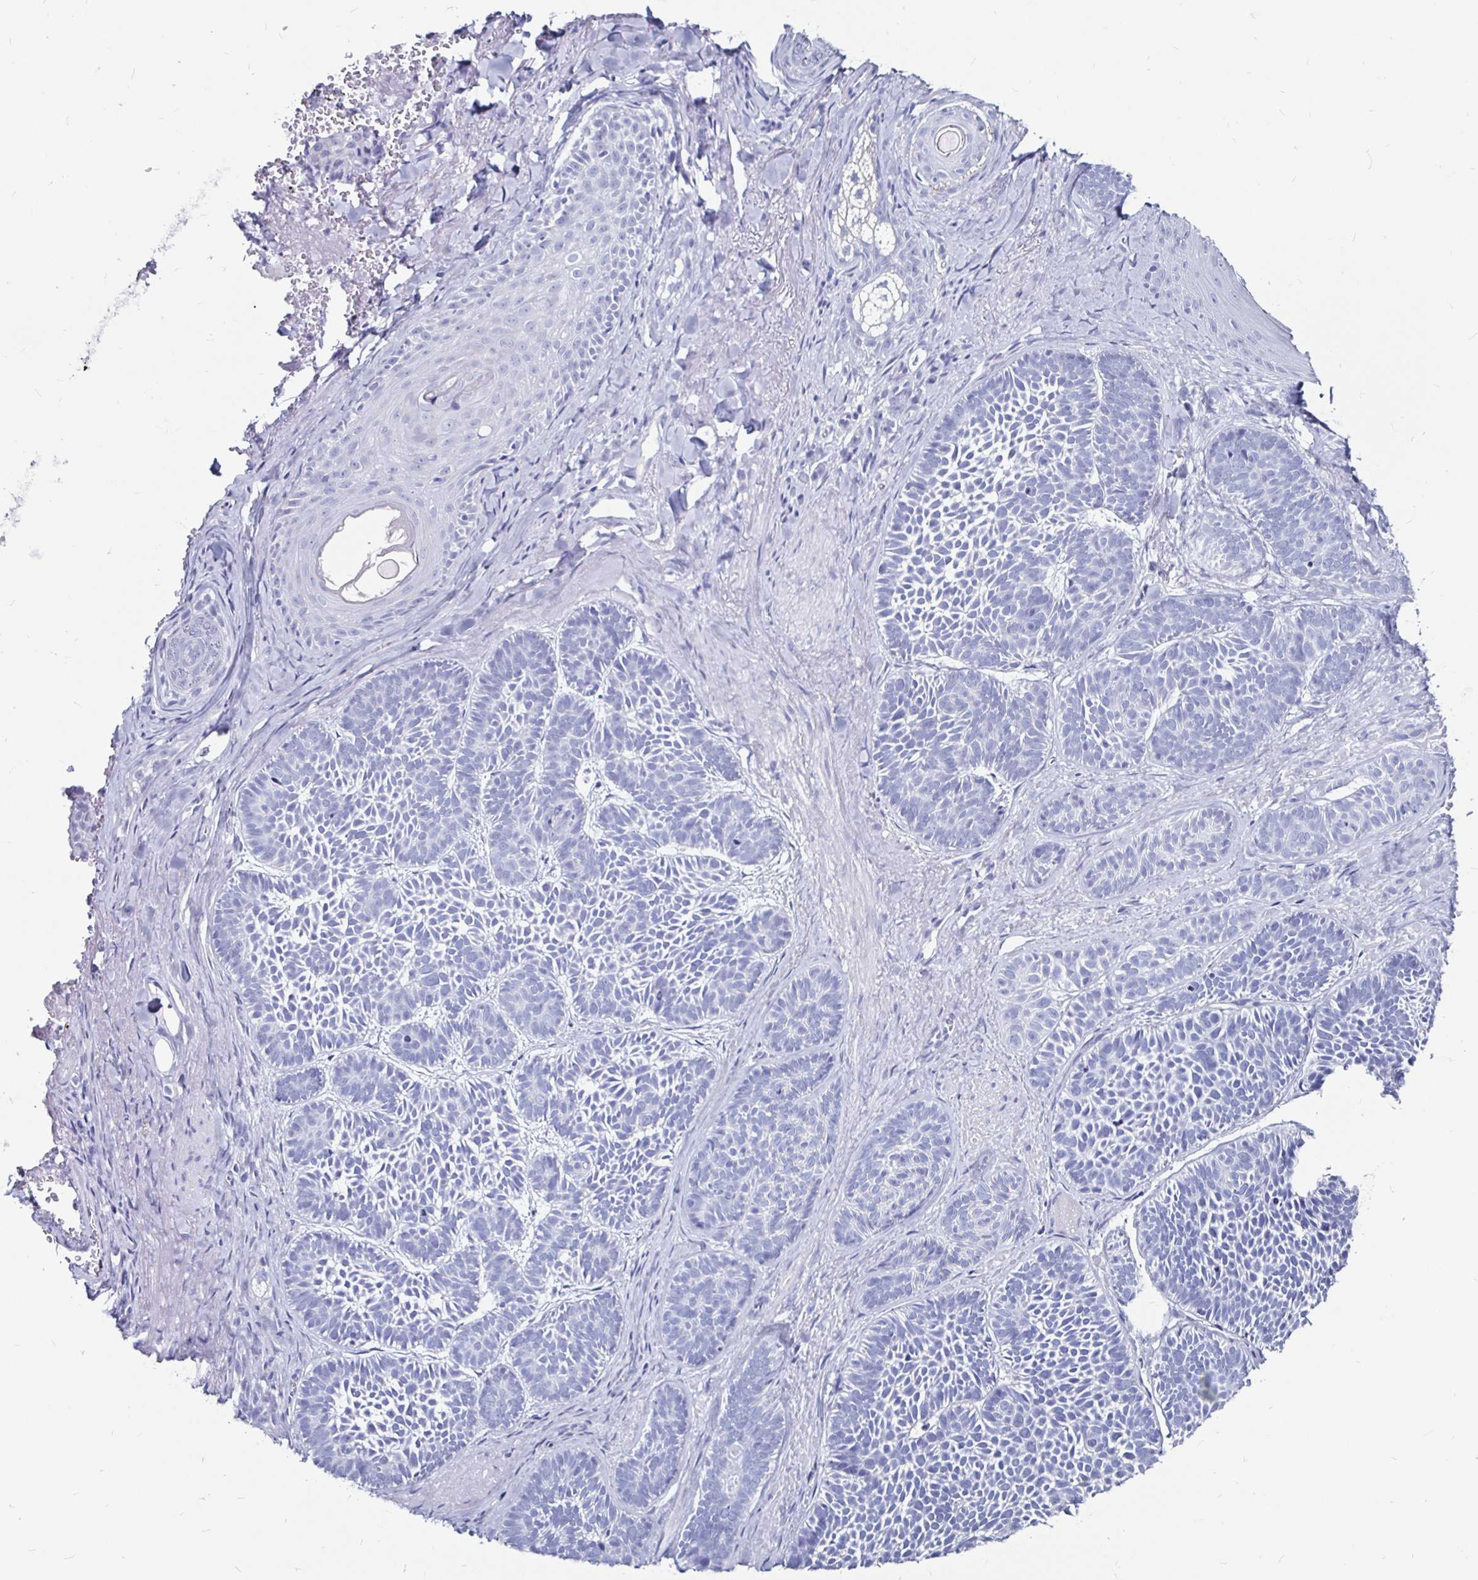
{"staining": {"intensity": "negative", "quantity": "none", "location": "none"}, "tissue": "skin cancer", "cell_type": "Tumor cells", "image_type": "cancer", "snomed": [{"axis": "morphology", "description": "Basal cell carcinoma"}, {"axis": "topography", "description": "Skin"}], "caption": "Tumor cells show no significant expression in skin basal cell carcinoma. (DAB (3,3'-diaminobenzidine) immunohistochemistry (IHC), high magnification).", "gene": "LUZP4", "patient": {"sex": "male", "age": 81}}